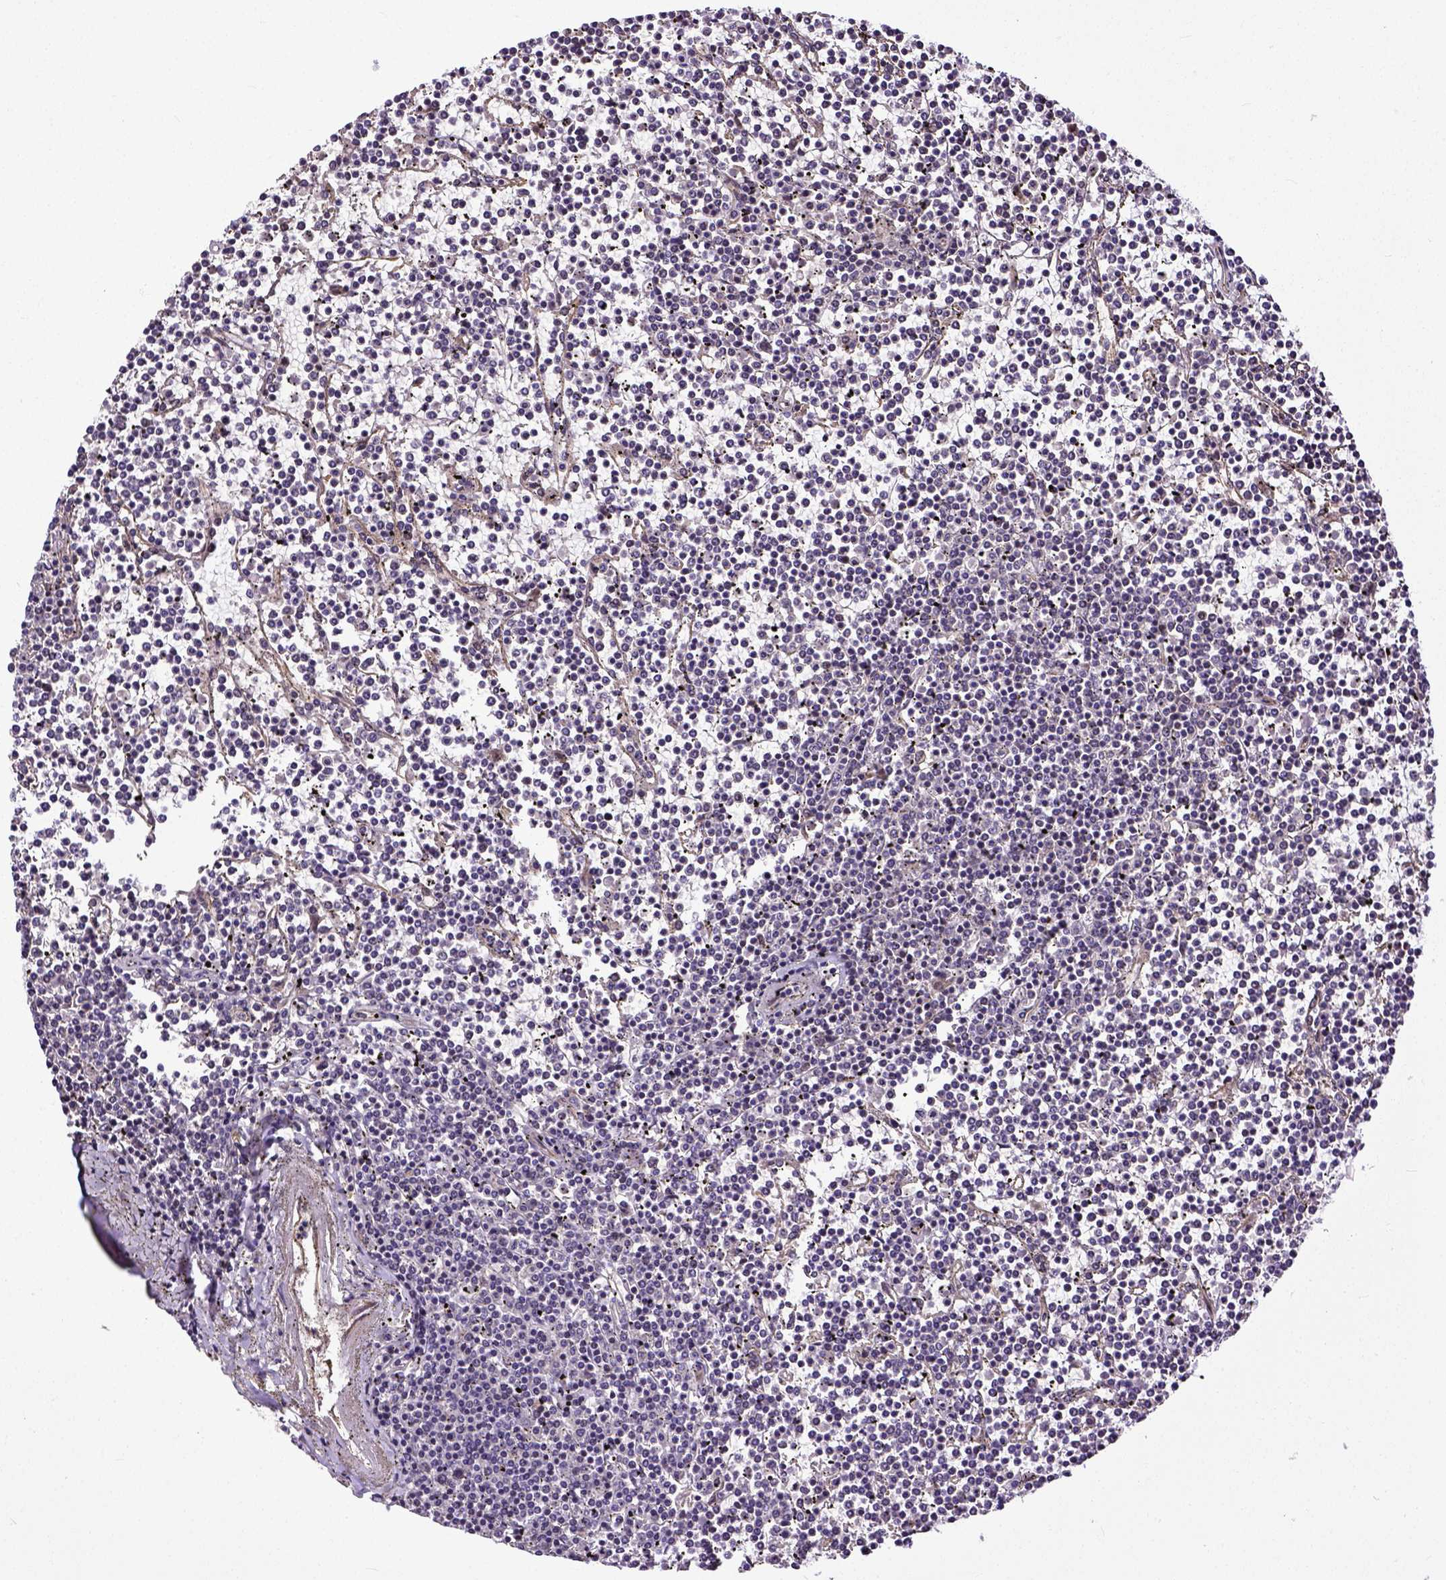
{"staining": {"intensity": "negative", "quantity": "none", "location": "none"}, "tissue": "lymphoma", "cell_type": "Tumor cells", "image_type": "cancer", "snomed": [{"axis": "morphology", "description": "Malignant lymphoma, non-Hodgkin's type, Low grade"}, {"axis": "topography", "description": "Spleen"}], "caption": "Malignant lymphoma, non-Hodgkin's type (low-grade) was stained to show a protein in brown. There is no significant staining in tumor cells.", "gene": "DICER1", "patient": {"sex": "female", "age": 19}}